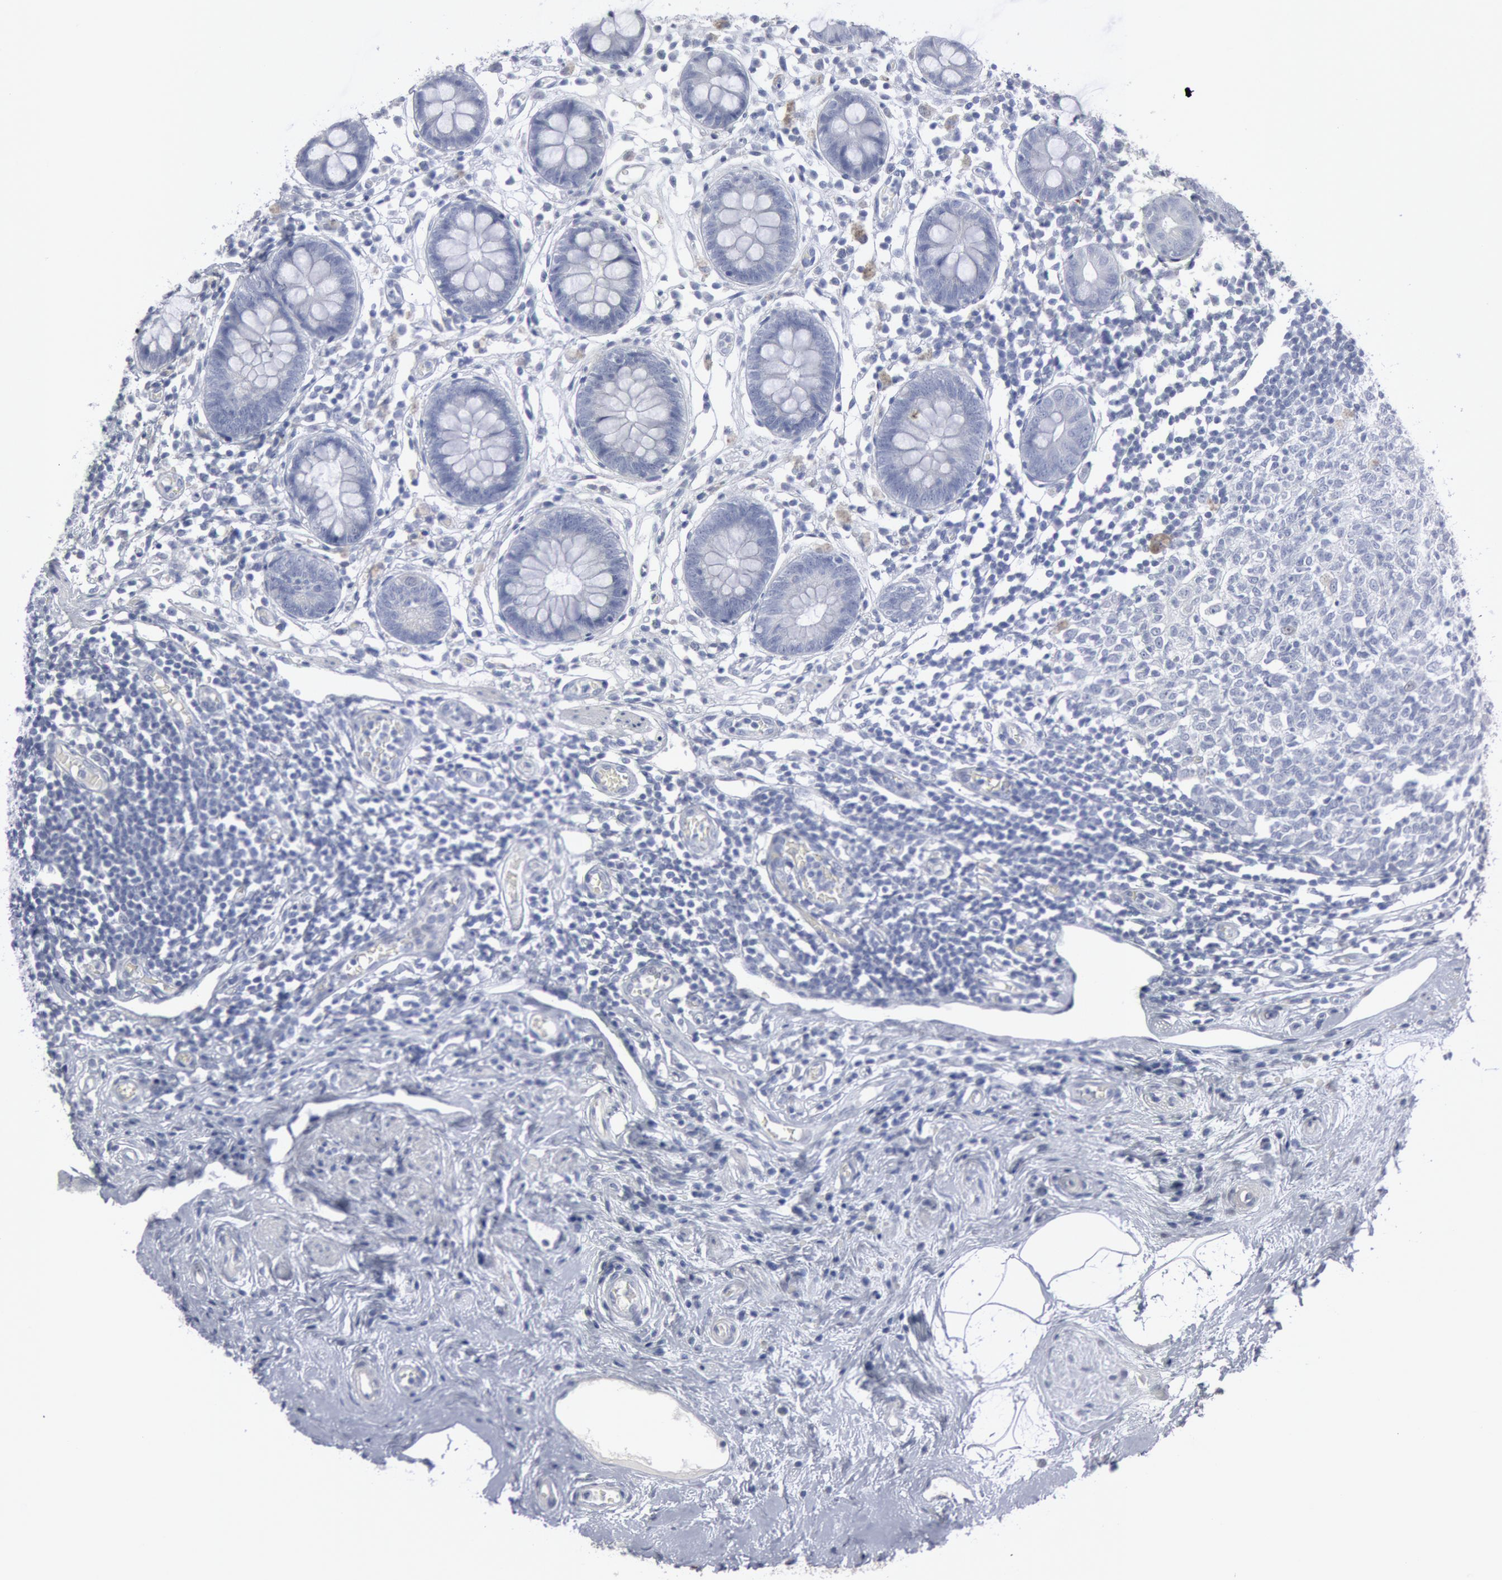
{"staining": {"intensity": "negative", "quantity": "none", "location": "none"}, "tissue": "appendix", "cell_type": "Glandular cells", "image_type": "normal", "snomed": [{"axis": "morphology", "description": "Normal tissue, NOS"}, {"axis": "topography", "description": "Appendix"}], "caption": "Immunohistochemistry (IHC) image of normal appendix stained for a protein (brown), which reveals no expression in glandular cells. The staining is performed using DAB brown chromogen with nuclei counter-stained in using hematoxylin.", "gene": "DMC1", "patient": {"sex": "male", "age": 38}}